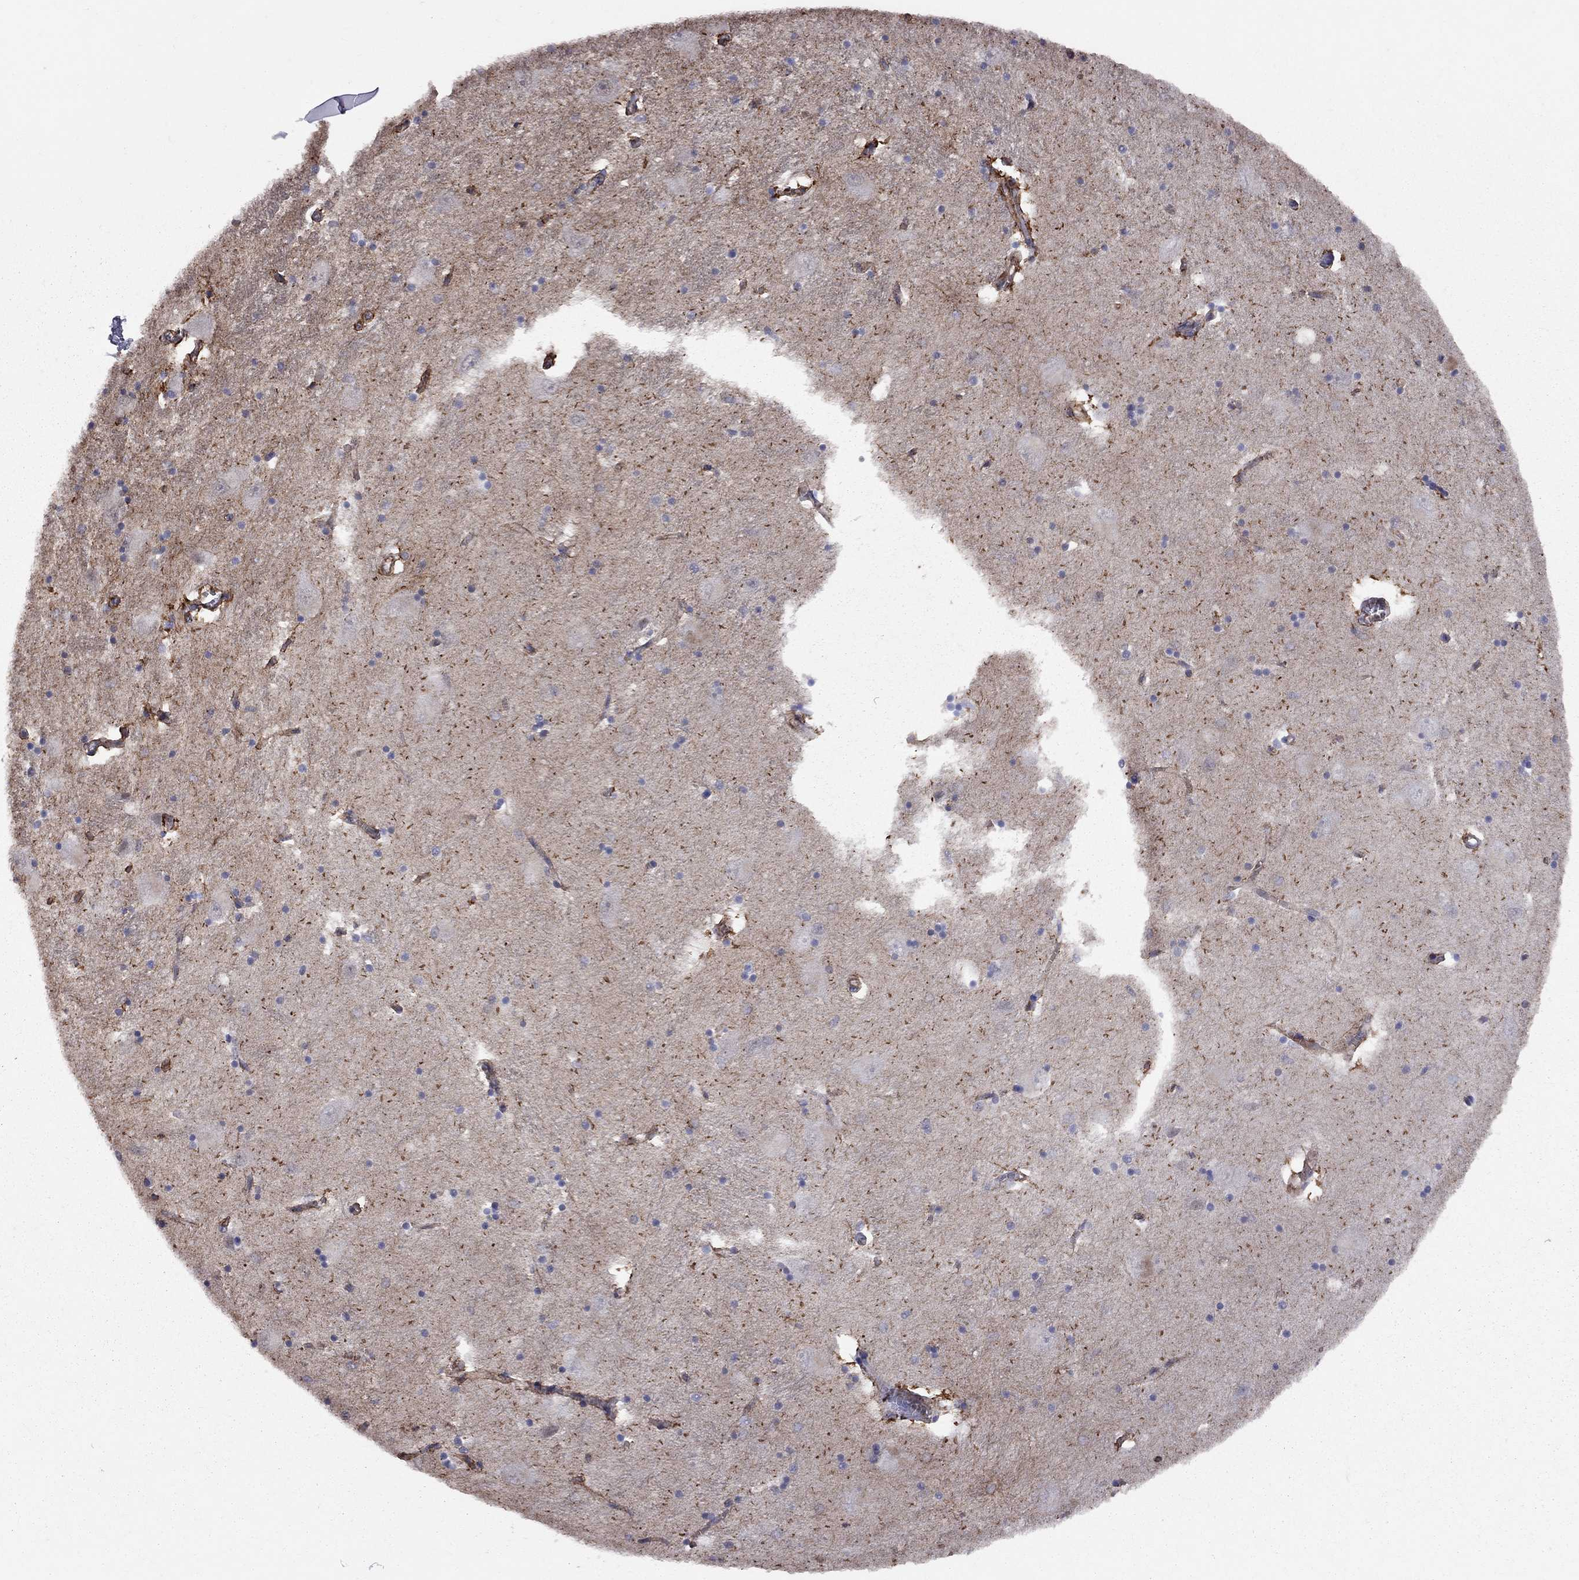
{"staining": {"intensity": "strong", "quantity": "<25%", "location": "cytoplasmic/membranous"}, "tissue": "caudate", "cell_type": "Glial cells", "image_type": "normal", "snomed": [{"axis": "morphology", "description": "Normal tissue, NOS"}, {"axis": "topography", "description": "Lateral ventricle wall"}], "caption": "Strong cytoplasmic/membranous positivity is identified in approximately <25% of glial cells in benign caudate. The protein of interest is stained brown, and the nuclei are stained in blue (DAB IHC with brightfield microscopy, high magnification).", "gene": "BICDL2", "patient": {"sex": "male", "age": 54}}